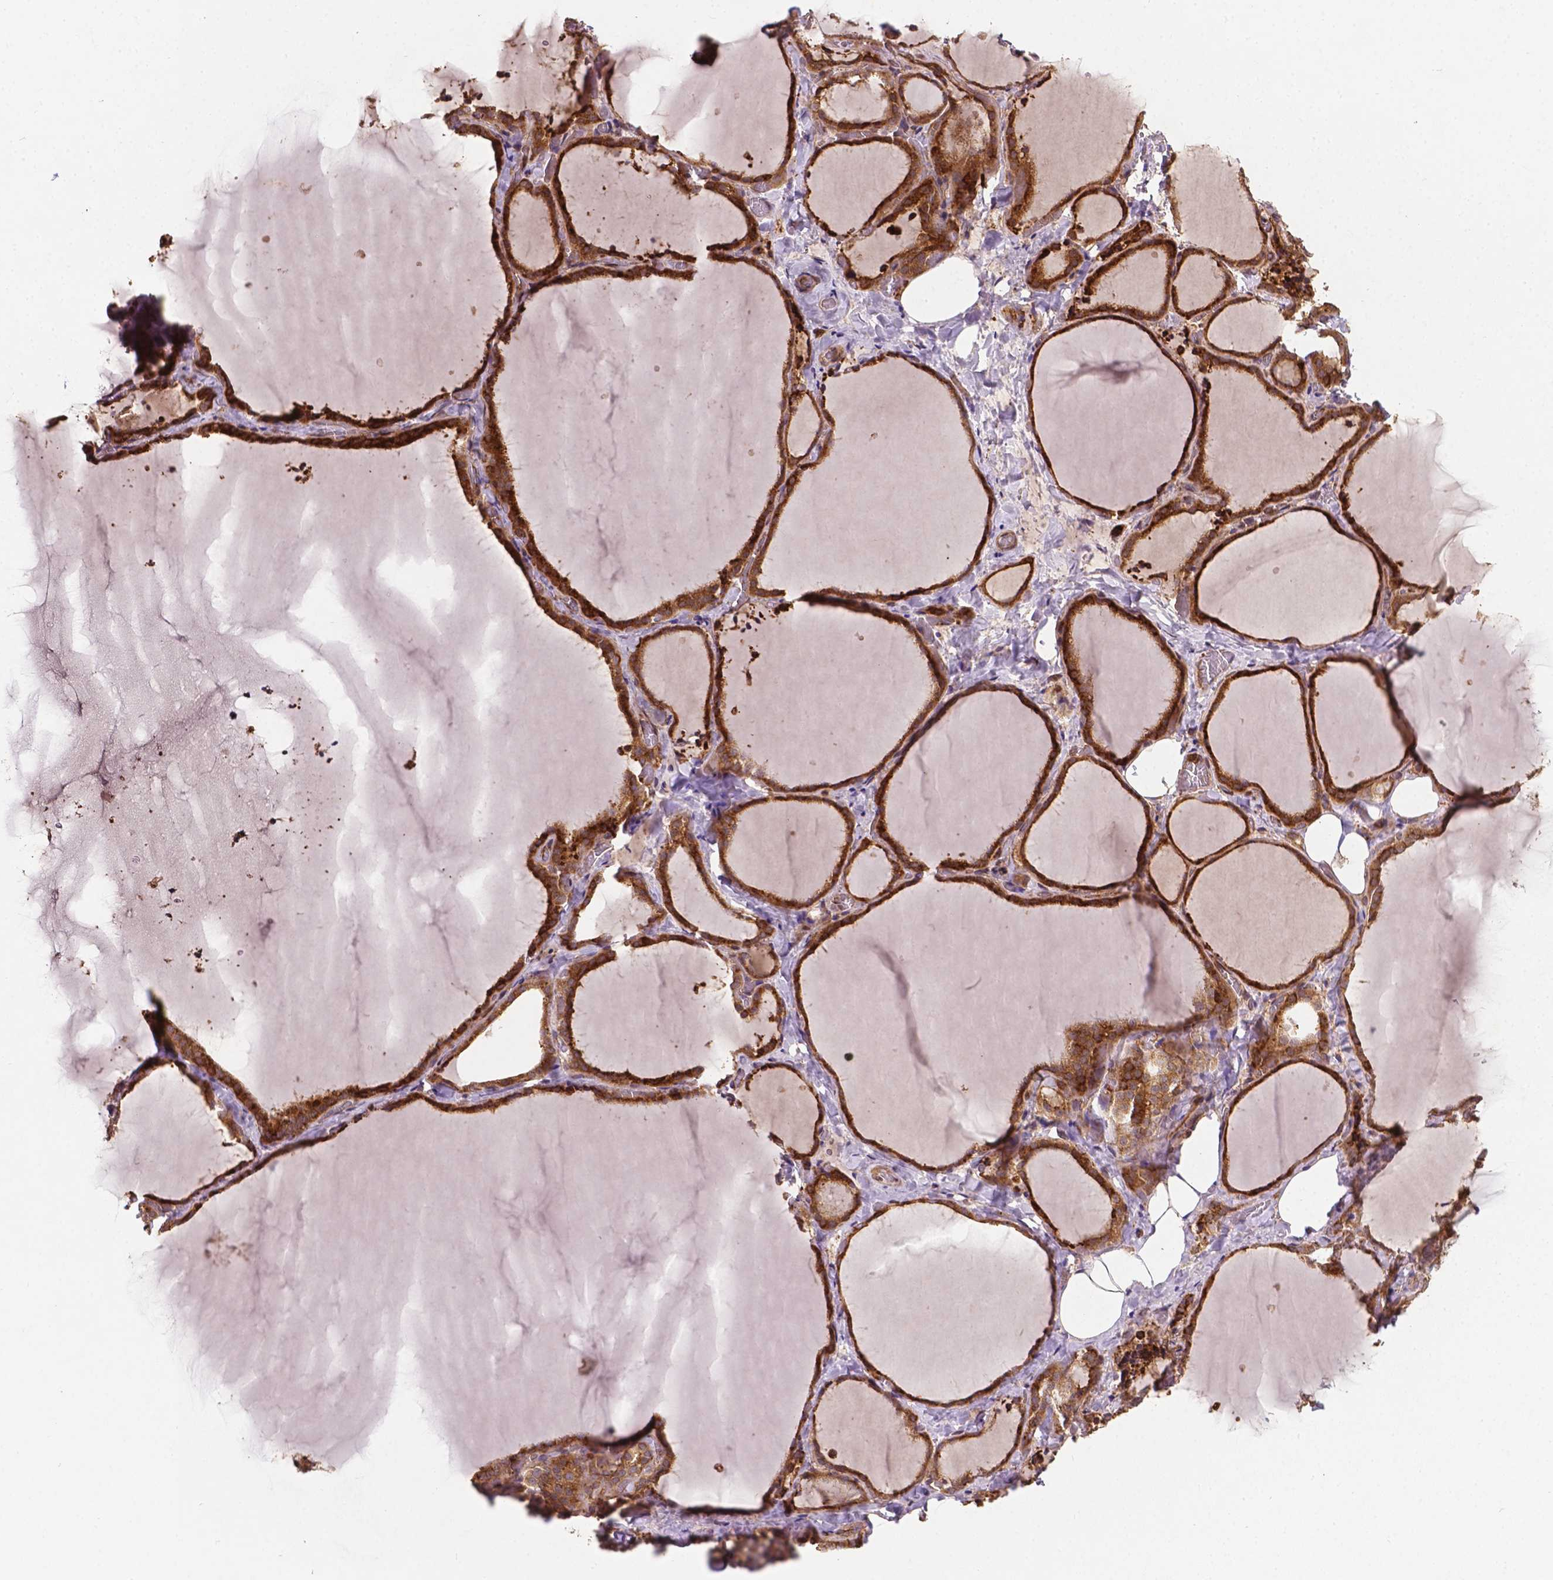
{"staining": {"intensity": "moderate", "quantity": ">75%", "location": "cytoplasmic/membranous"}, "tissue": "thyroid gland", "cell_type": "Glandular cells", "image_type": "normal", "snomed": [{"axis": "morphology", "description": "Normal tissue, NOS"}, {"axis": "topography", "description": "Thyroid gland"}], "caption": "Thyroid gland stained with IHC shows moderate cytoplasmic/membranous expression in about >75% of glandular cells.", "gene": "ZMYND19", "patient": {"sex": "female", "age": 22}}